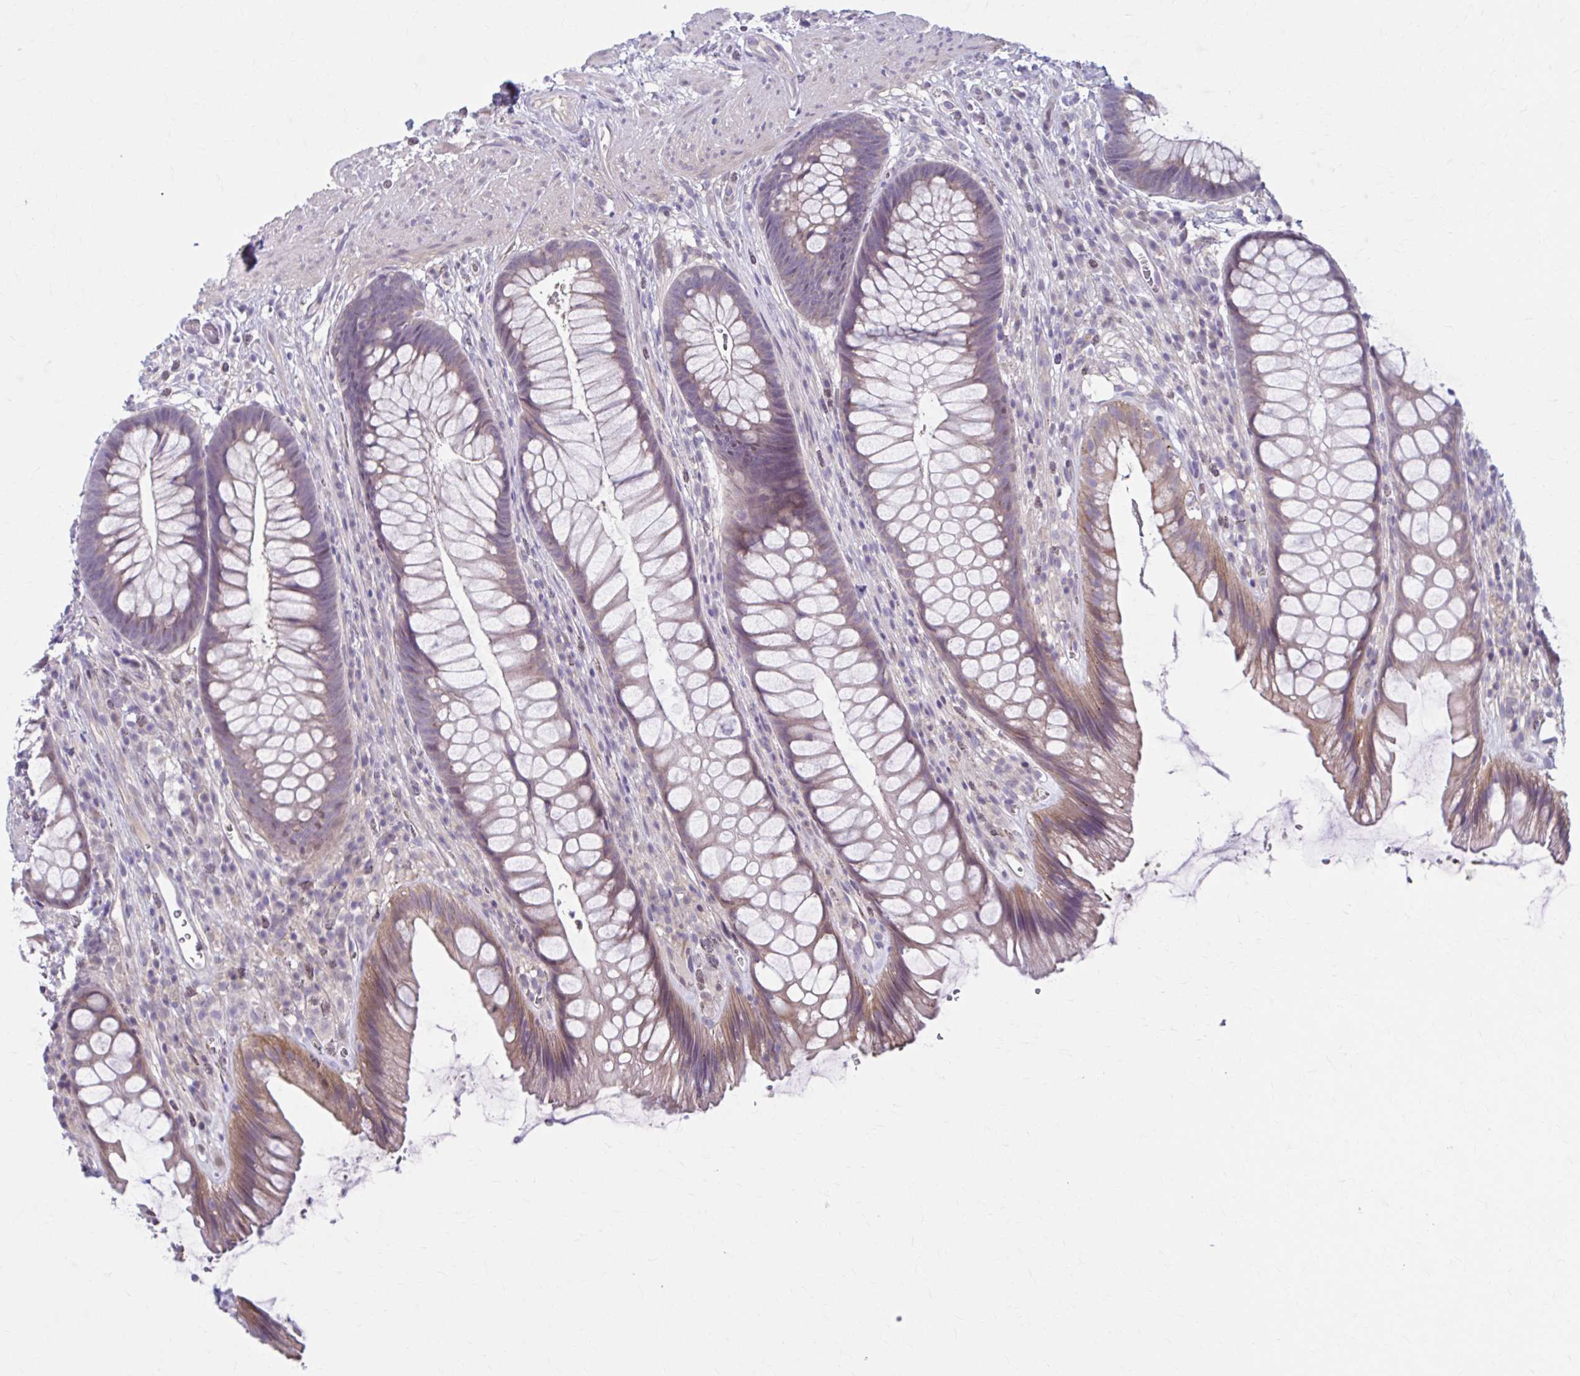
{"staining": {"intensity": "moderate", "quantity": "25%-75%", "location": "cytoplasmic/membranous"}, "tissue": "rectum", "cell_type": "Glandular cells", "image_type": "normal", "snomed": [{"axis": "morphology", "description": "Normal tissue, NOS"}, {"axis": "topography", "description": "Rectum"}], "caption": "A photomicrograph of rectum stained for a protein exhibits moderate cytoplasmic/membranous brown staining in glandular cells. Immunohistochemistry stains the protein of interest in brown and the nuclei are stained blue.", "gene": "CHST3", "patient": {"sex": "male", "age": 53}}